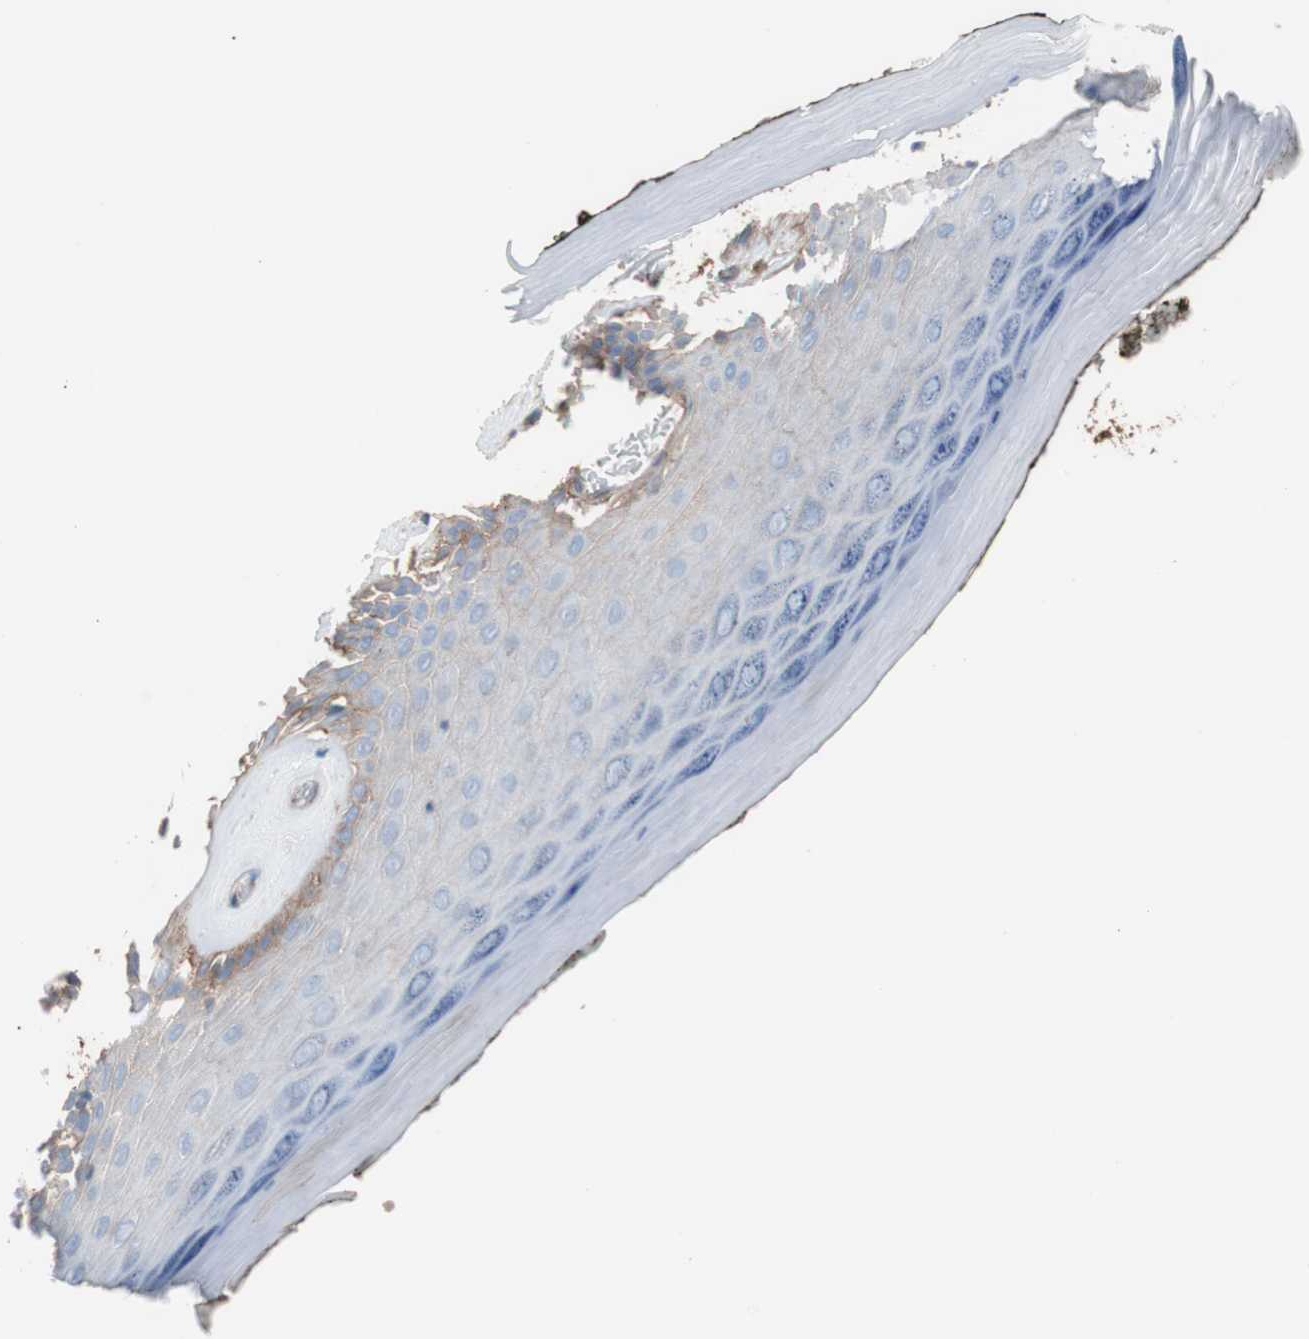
{"staining": {"intensity": "moderate", "quantity": "<25%", "location": "cytoplasmic/membranous"}, "tissue": "skin", "cell_type": "Epidermal cells", "image_type": "normal", "snomed": [{"axis": "morphology", "description": "Normal tissue, NOS"}, {"axis": "morphology", "description": "Inflammation, NOS"}, {"axis": "topography", "description": "Vulva"}], "caption": "A photomicrograph of human skin stained for a protein demonstrates moderate cytoplasmic/membranous brown staining in epidermal cells. (DAB (3,3'-diaminobenzidine) IHC, brown staining for protein, blue staining for nuclei).", "gene": "CD81", "patient": {"sex": "female", "age": 84}}